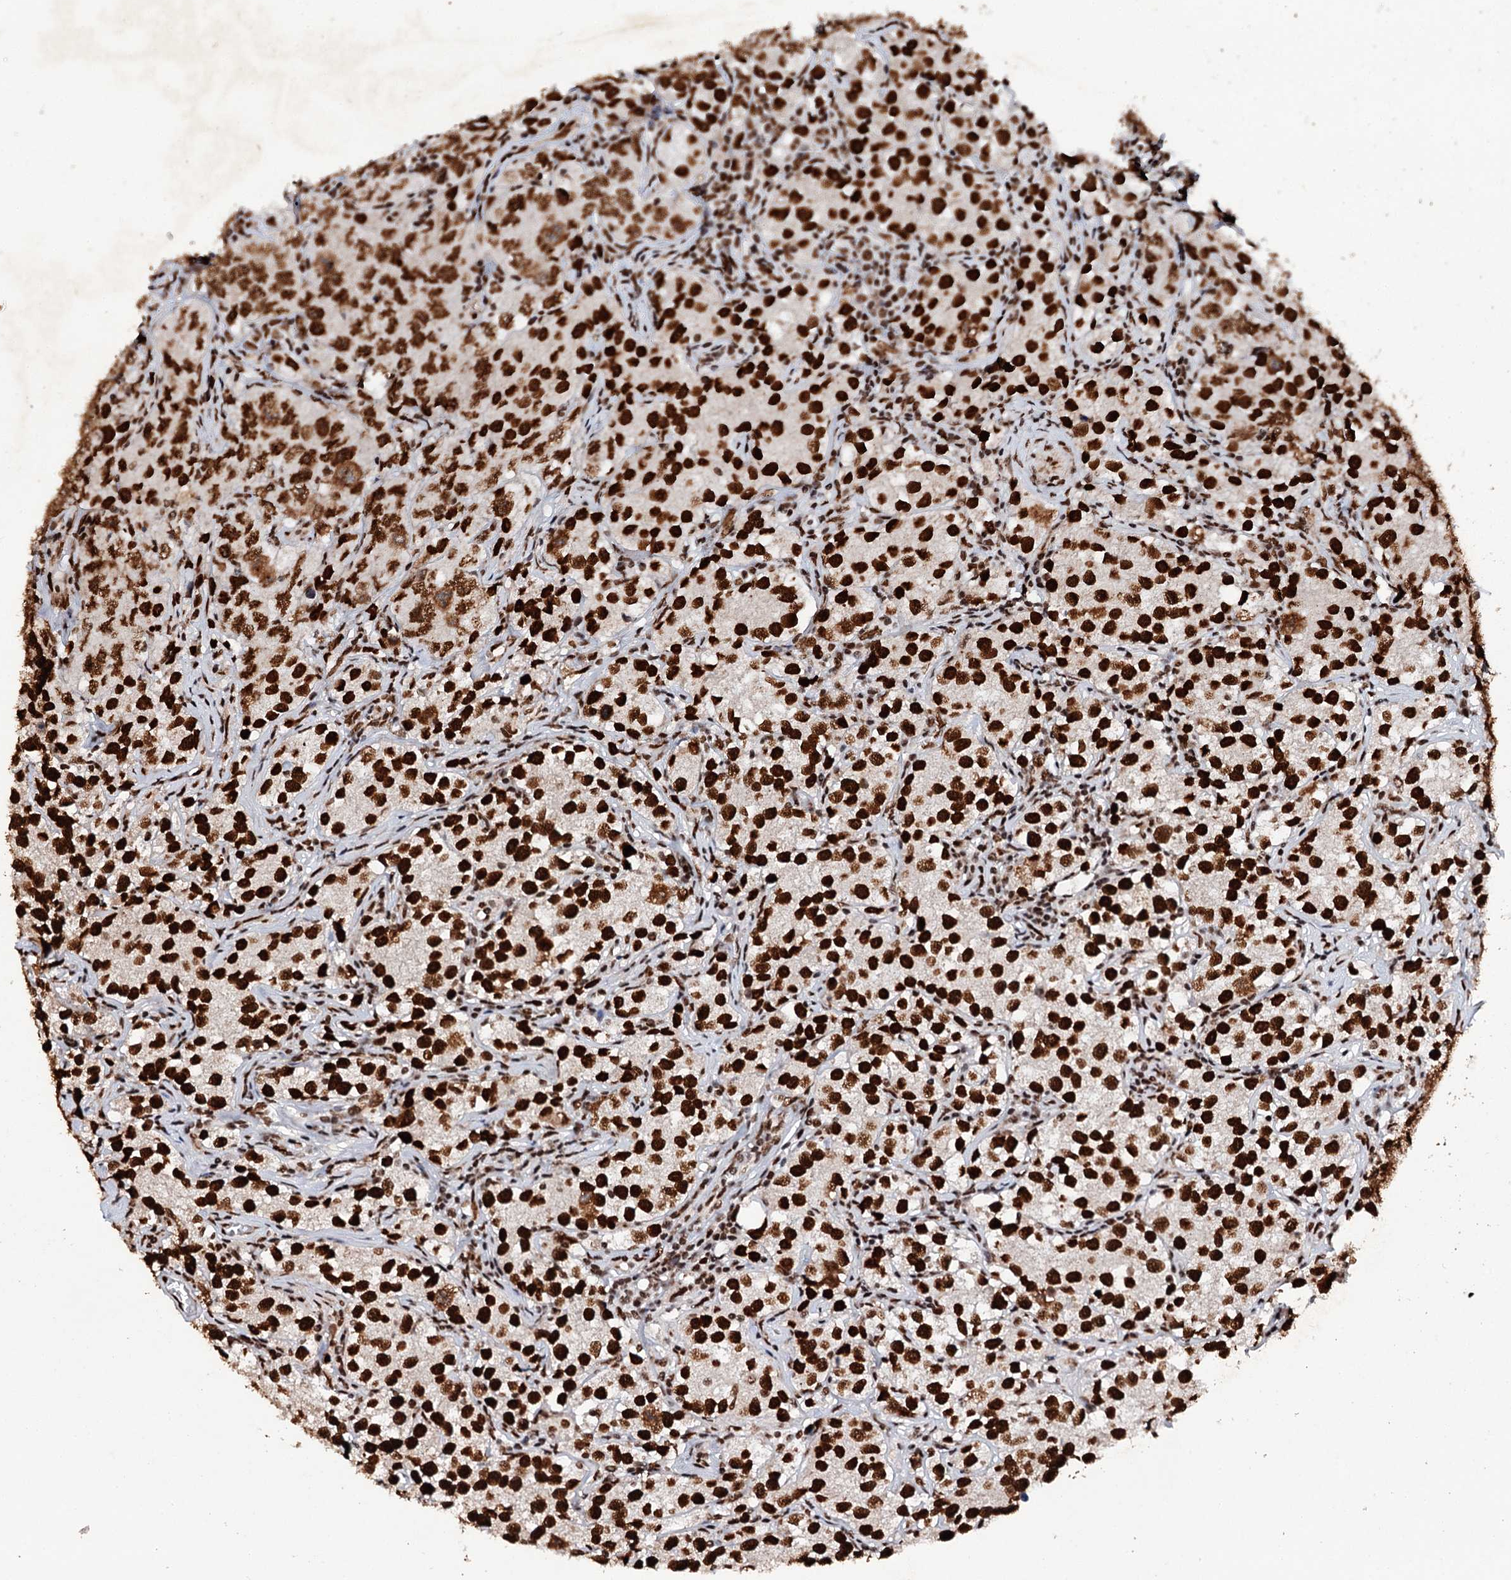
{"staining": {"intensity": "strong", "quantity": ">75%", "location": "nuclear"}, "tissue": "testis cancer", "cell_type": "Tumor cells", "image_type": "cancer", "snomed": [{"axis": "morphology", "description": "Seminoma, NOS"}, {"axis": "morphology", "description": "Carcinoma, Embryonal, NOS"}, {"axis": "topography", "description": "Testis"}], "caption": "Protein positivity by immunohistochemistry (IHC) reveals strong nuclear expression in about >75% of tumor cells in testis embryonal carcinoma.", "gene": "MATR3", "patient": {"sex": "male", "age": 43}}